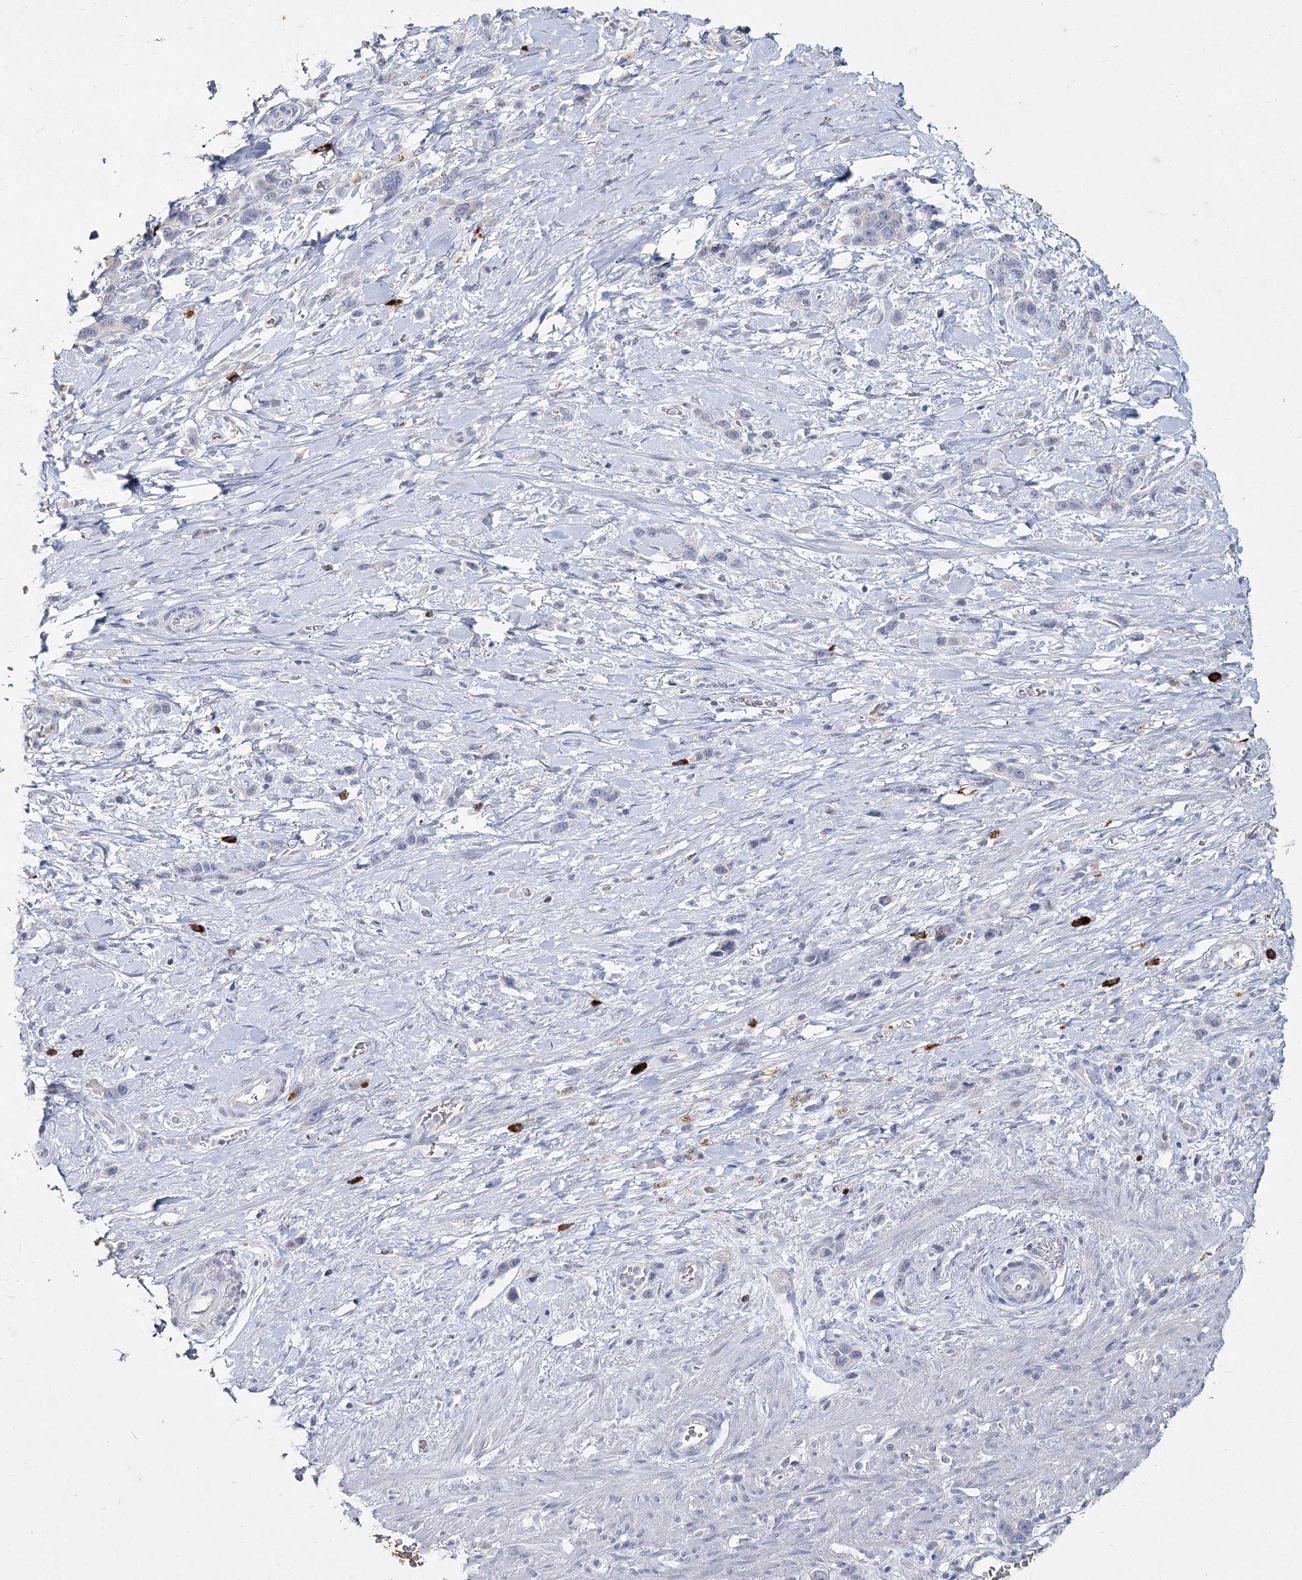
{"staining": {"intensity": "negative", "quantity": "none", "location": "none"}, "tissue": "stomach cancer", "cell_type": "Tumor cells", "image_type": "cancer", "snomed": [{"axis": "morphology", "description": "Adenocarcinoma, NOS"}, {"axis": "morphology", "description": "Adenocarcinoma, High grade"}, {"axis": "topography", "description": "Stomach, upper"}, {"axis": "topography", "description": "Stomach, lower"}], "caption": "Stomach cancer (adenocarcinoma) was stained to show a protein in brown. There is no significant staining in tumor cells.", "gene": "CCDC73", "patient": {"sex": "female", "age": 65}}